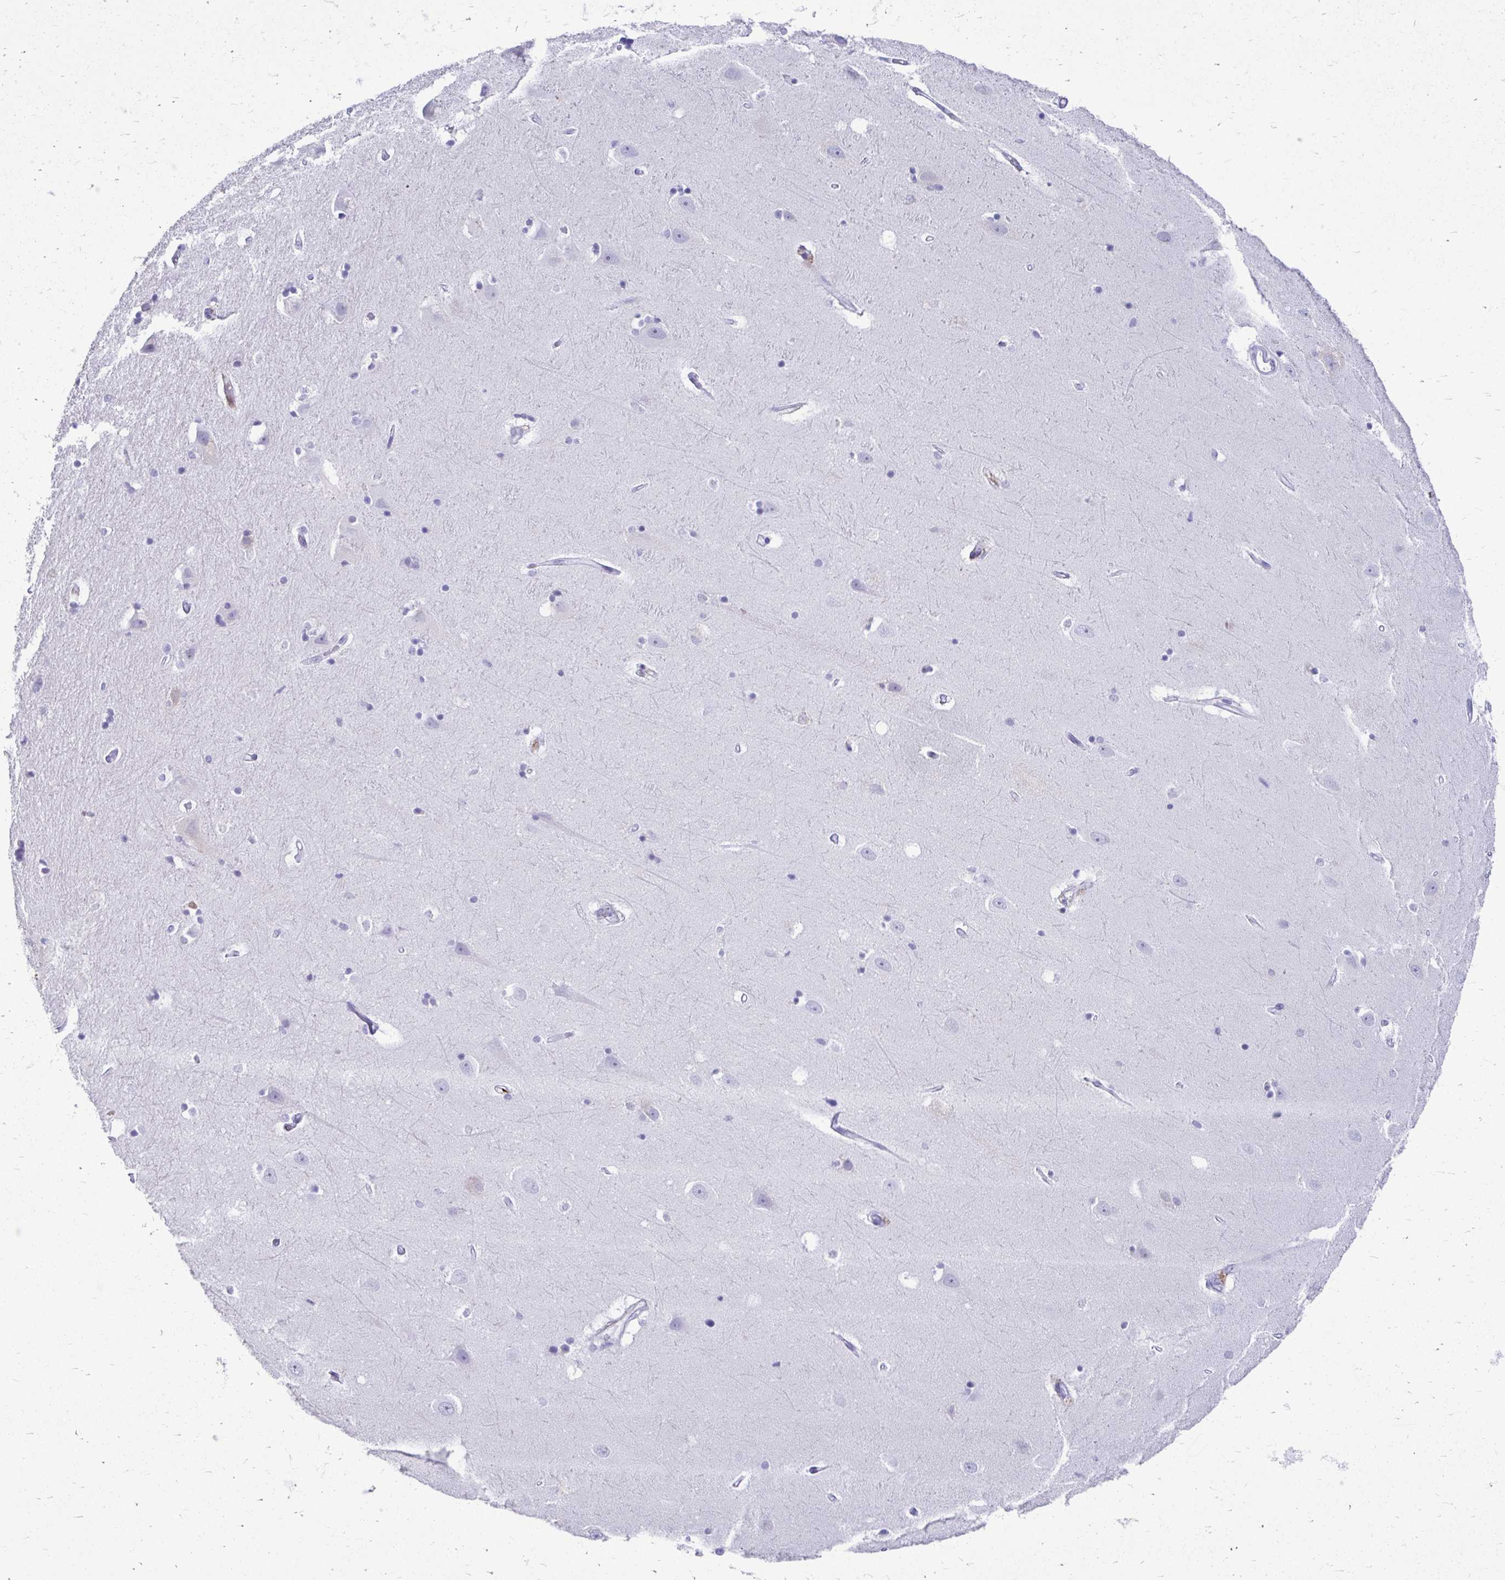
{"staining": {"intensity": "negative", "quantity": "none", "location": "none"}, "tissue": "hippocampus", "cell_type": "Glial cells", "image_type": "normal", "snomed": [{"axis": "morphology", "description": "Normal tissue, NOS"}, {"axis": "topography", "description": "Hippocampus"}], "caption": "Photomicrograph shows no protein positivity in glial cells of unremarkable hippocampus. The staining is performed using DAB brown chromogen with nuclei counter-stained in using hematoxylin.", "gene": "NANOGNB", "patient": {"sex": "male", "age": 63}}